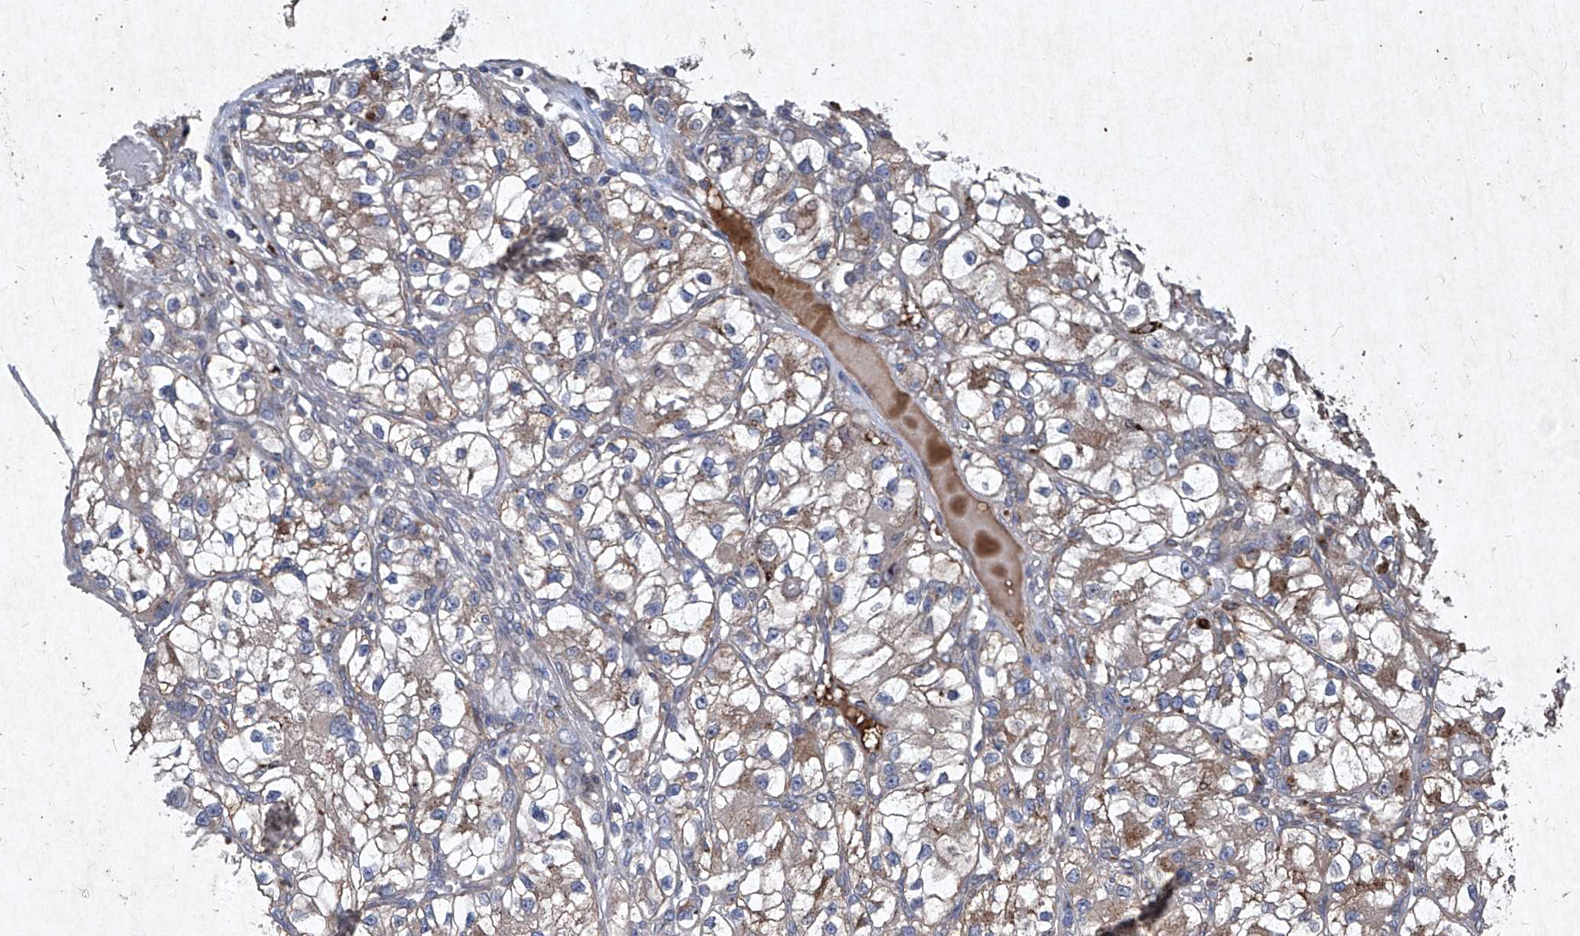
{"staining": {"intensity": "moderate", "quantity": "<25%", "location": "cytoplasmic/membranous"}, "tissue": "renal cancer", "cell_type": "Tumor cells", "image_type": "cancer", "snomed": [{"axis": "morphology", "description": "Adenocarcinoma, NOS"}, {"axis": "topography", "description": "Kidney"}], "caption": "The micrograph reveals staining of renal cancer, revealing moderate cytoplasmic/membranous protein expression (brown color) within tumor cells.", "gene": "MED16", "patient": {"sex": "female", "age": 57}}